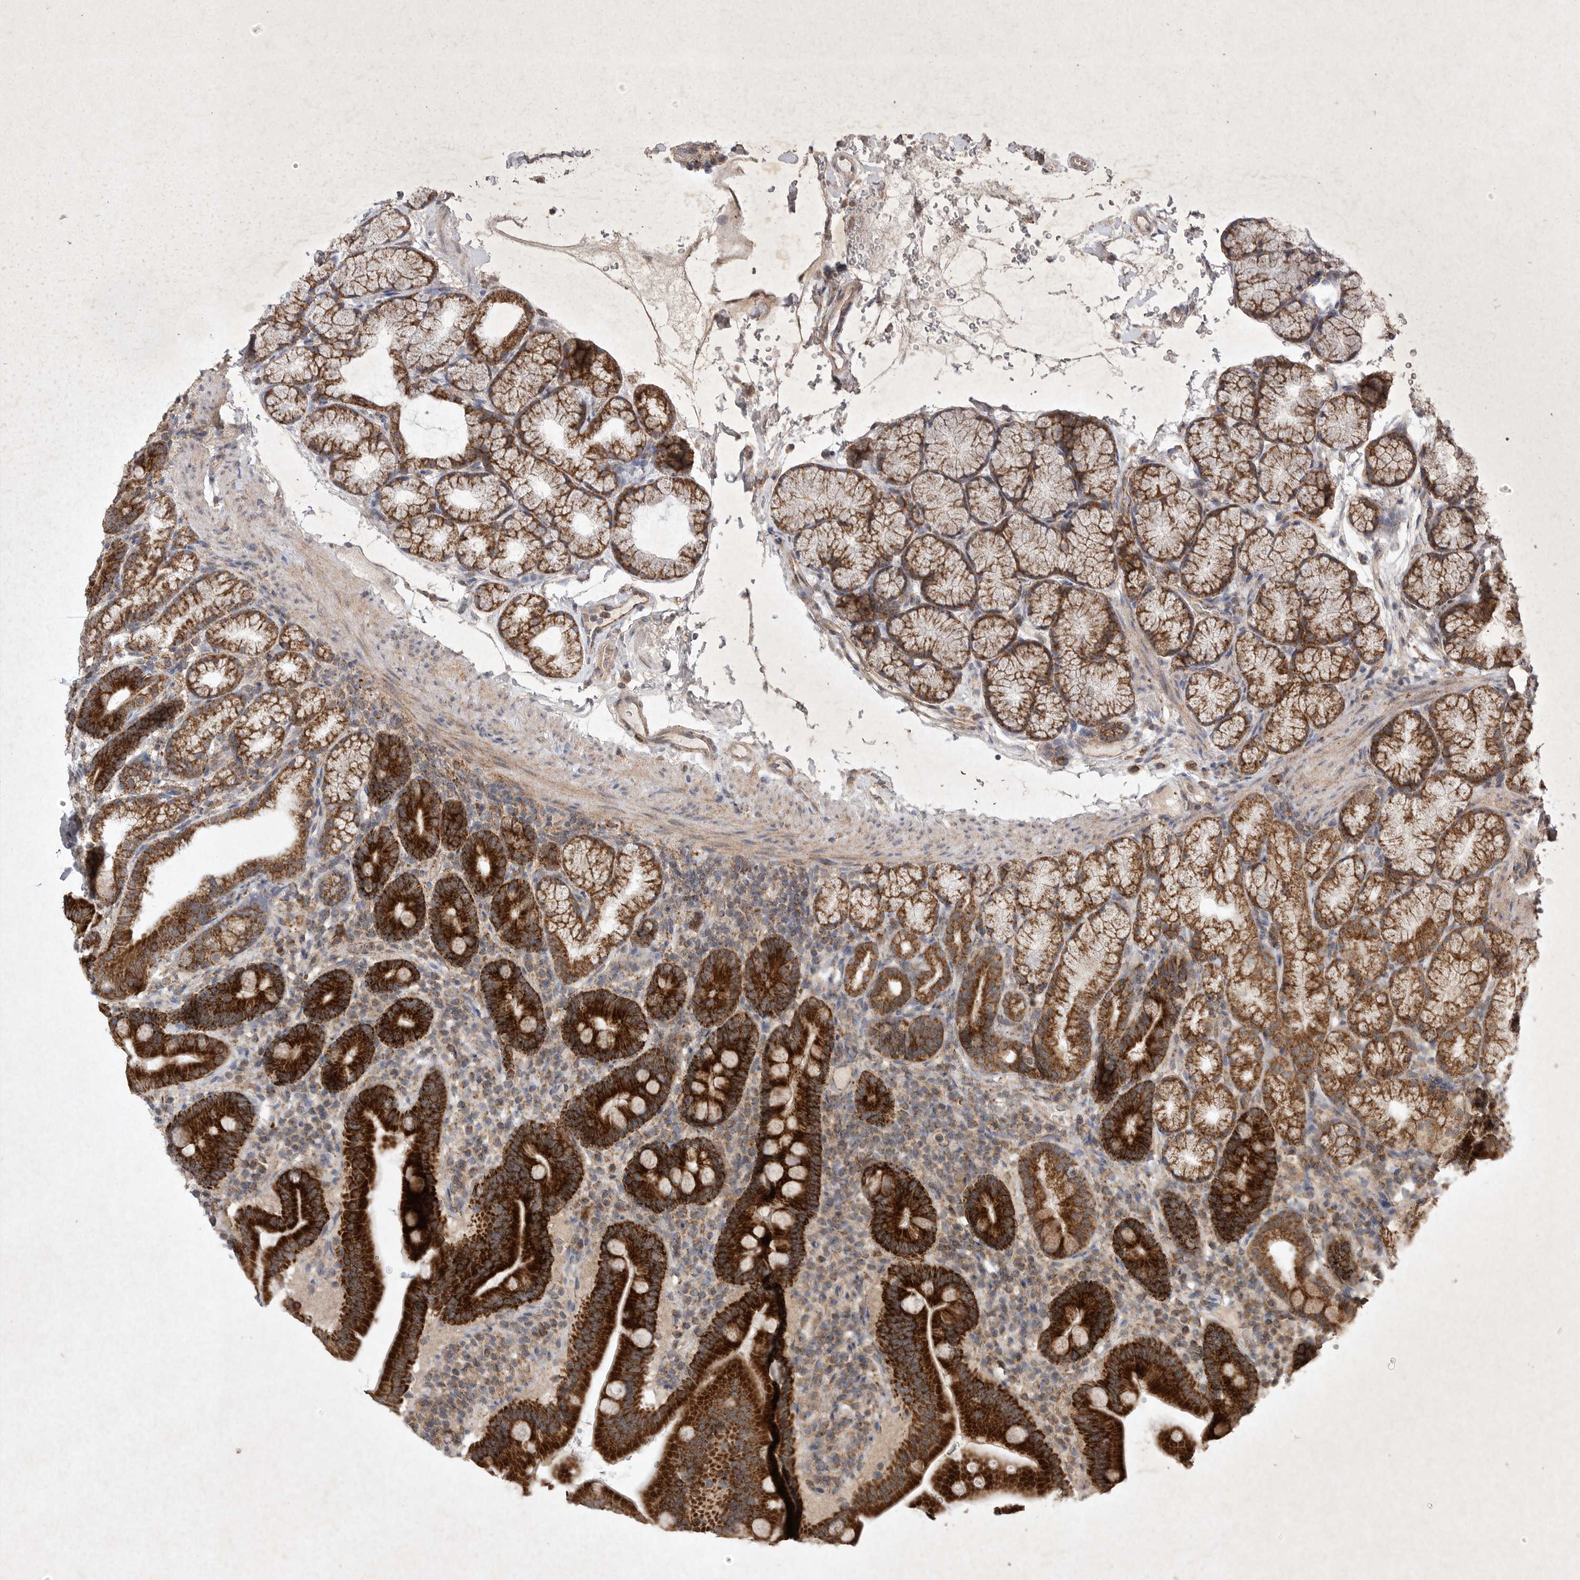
{"staining": {"intensity": "strong", "quantity": ">75%", "location": "cytoplasmic/membranous"}, "tissue": "duodenum", "cell_type": "Glandular cells", "image_type": "normal", "snomed": [{"axis": "morphology", "description": "Normal tissue, NOS"}, {"axis": "topography", "description": "Duodenum"}], "caption": "Strong cytoplasmic/membranous expression is appreciated in about >75% of glandular cells in normal duodenum. (DAB (3,3'-diaminobenzidine) = brown stain, brightfield microscopy at high magnification).", "gene": "DDR1", "patient": {"sex": "male", "age": 54}}